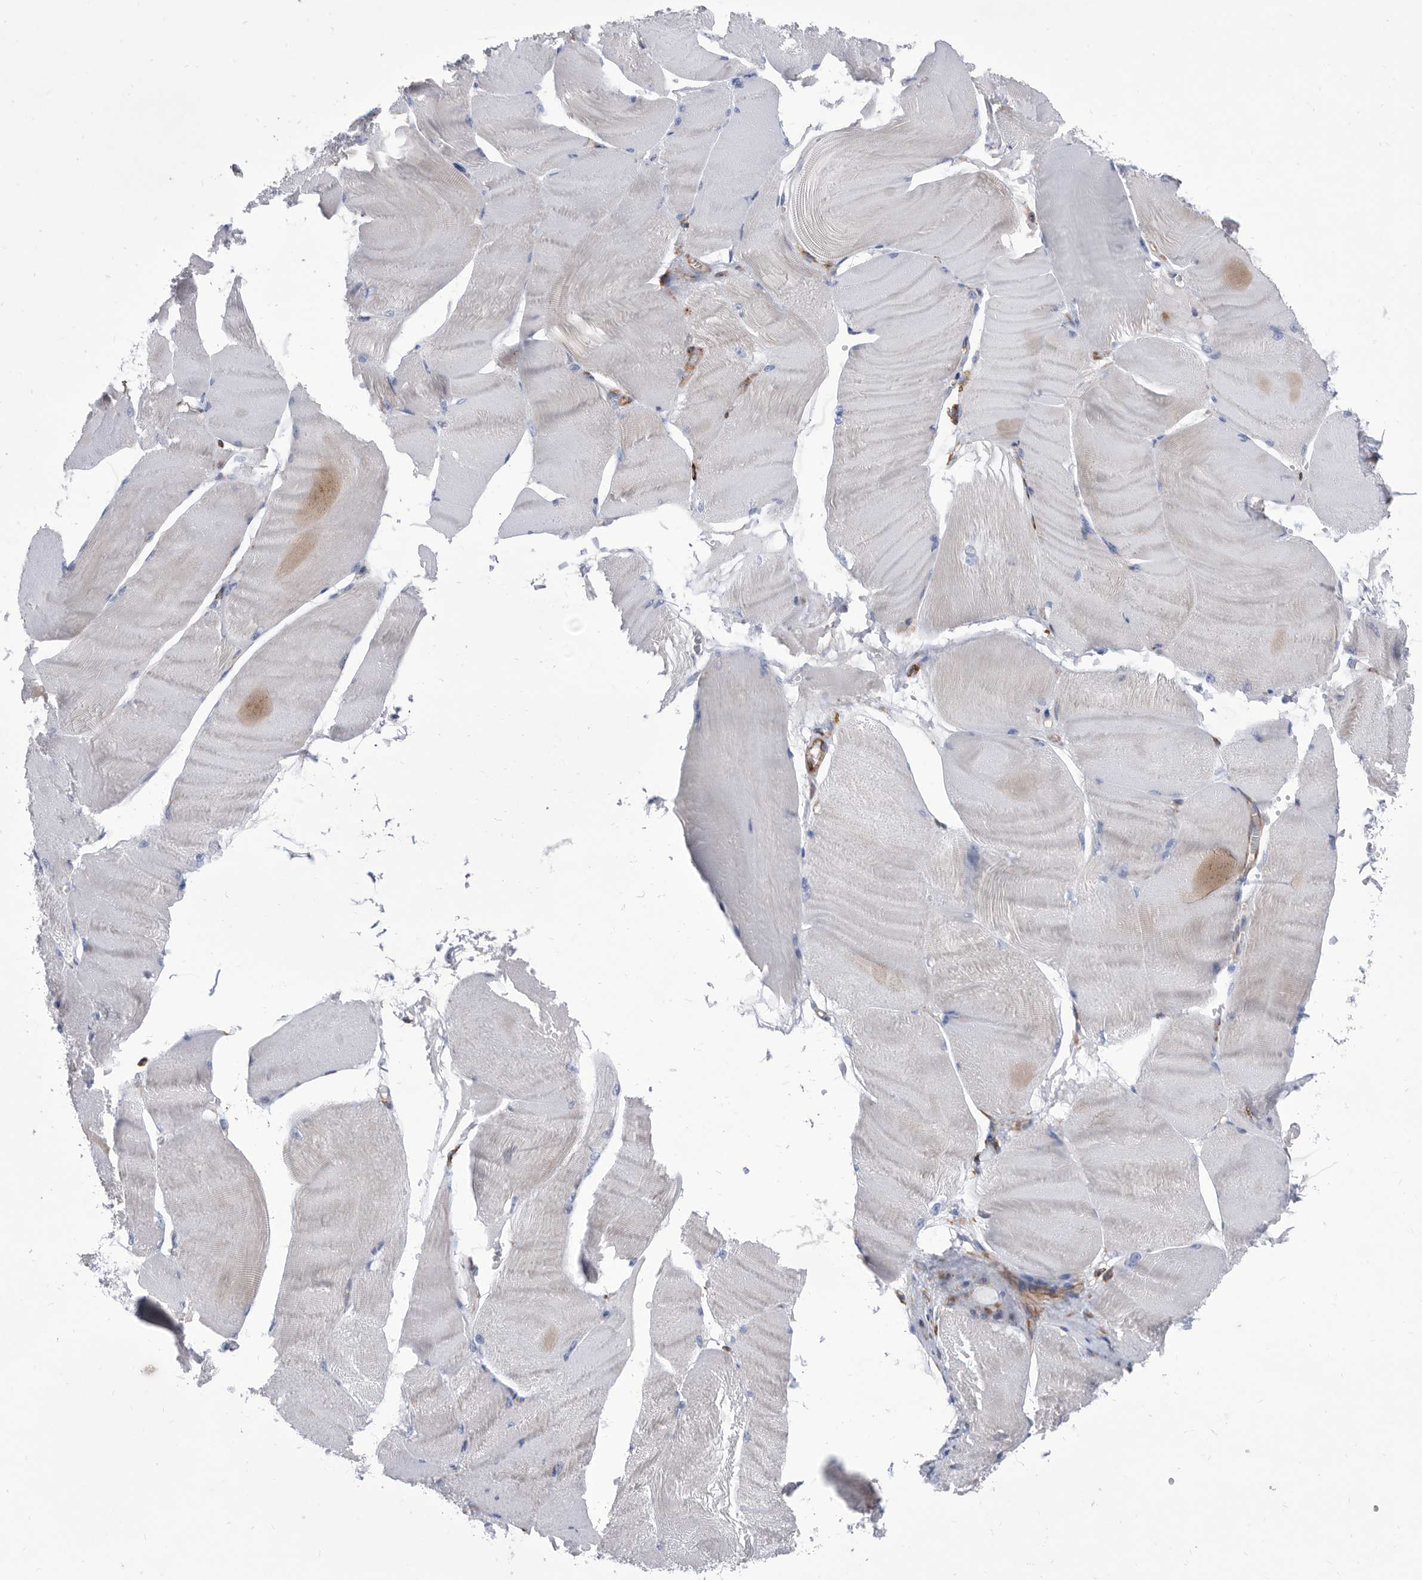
{"staining": {"intensity": "negative", "quantity": "none", "location": "none"}, "tissue": "skeletal muscle", "cell_type": "Myocytes", "image_type": "normal", "snomed": [{"axis": "morphology", "description": "Normal tissue, NOS"}, {"axis": "morphology", "description": "Basal cell carcinoma"}, {"axis": "topography", "description": "Skeletal muscle"}], "caption": "High magnification brightfield microscopy of benign skeletal muscle stained with DAB (3,3'-diaminobenzidine) (brown) and counterstained with hematoxylin (blue): myocytes show no significant expression.", "gene": "SMG7", "patient": {"sex": "female", "age": 64}}